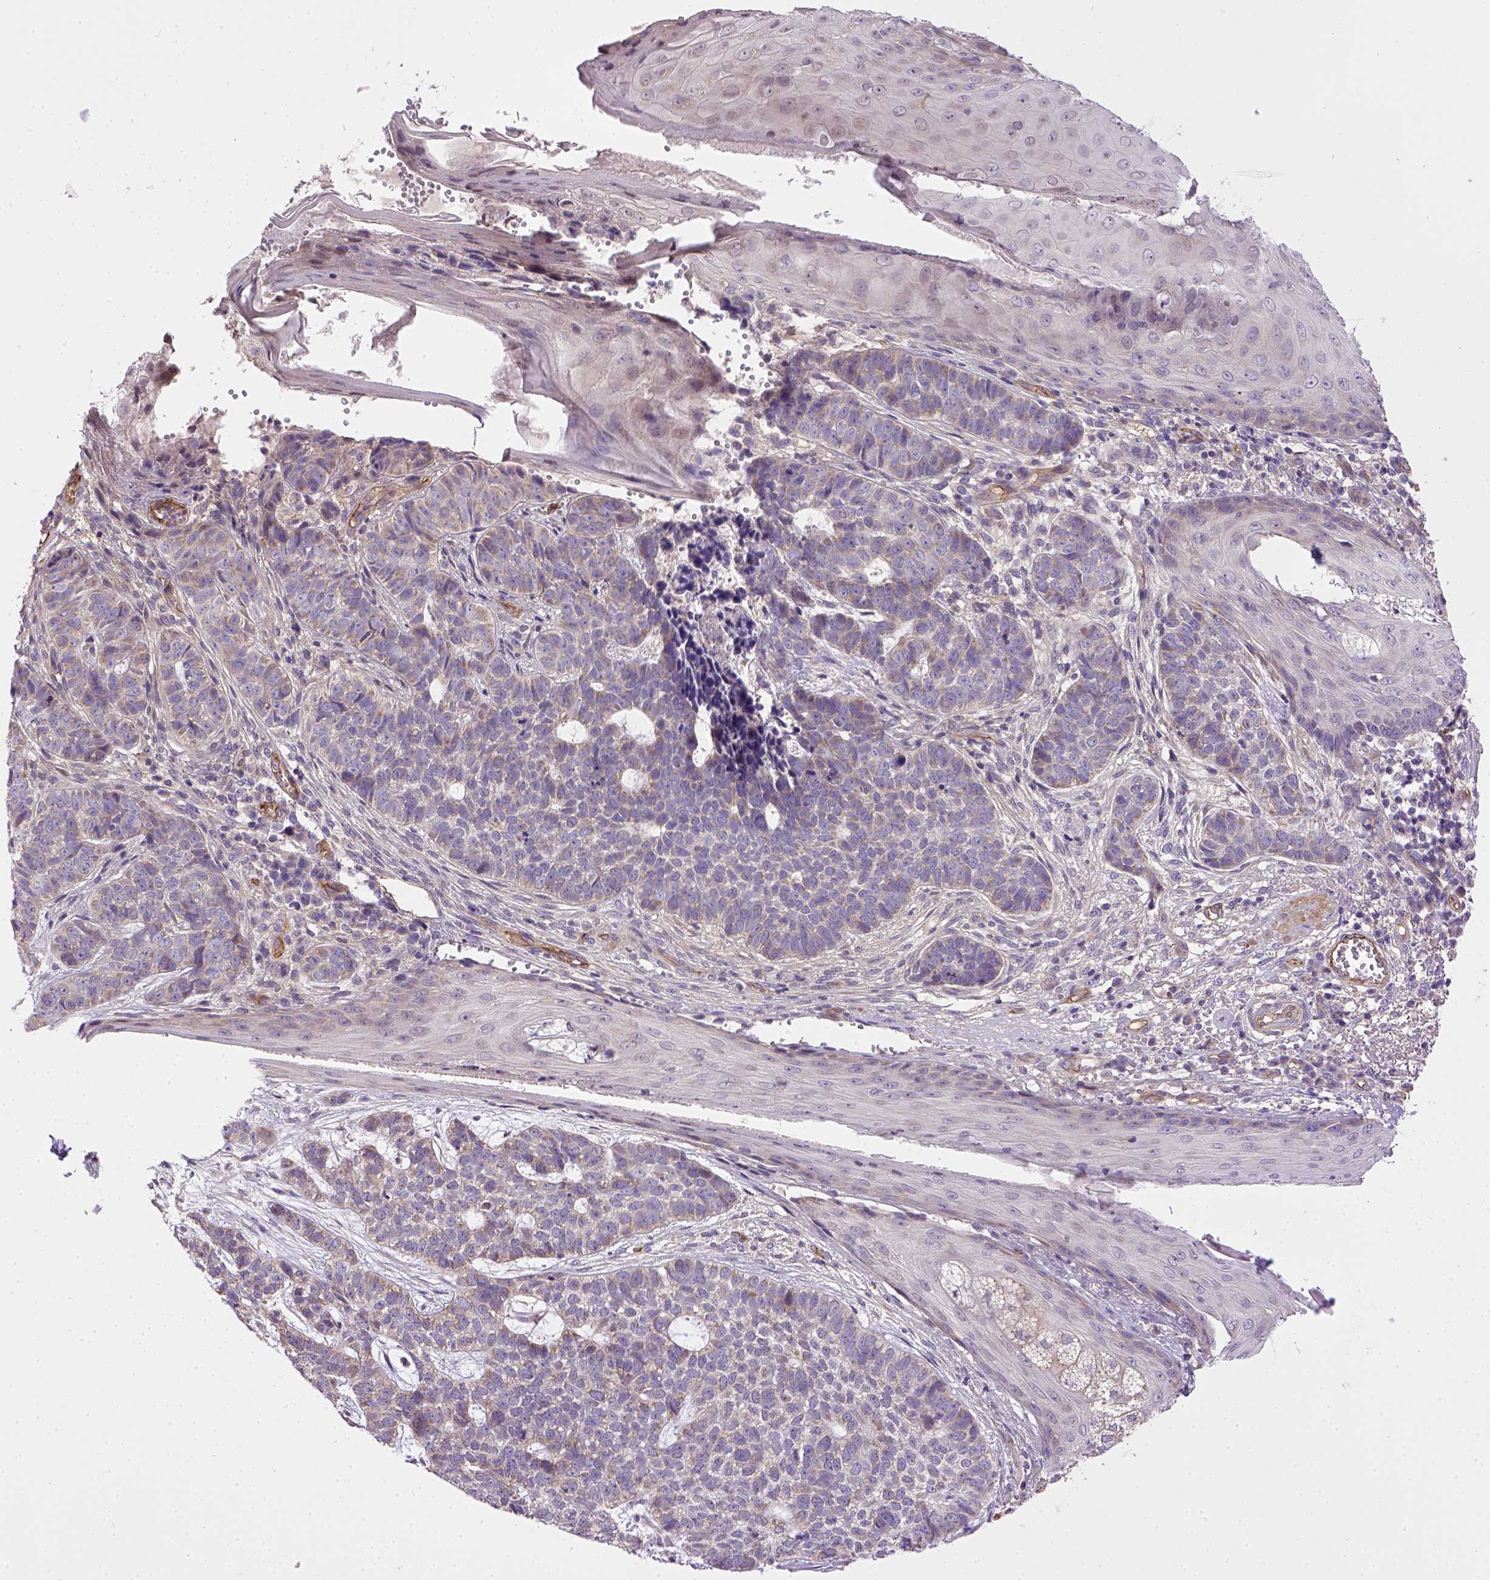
{"staining": {"intensity": "negative", "quantity": "none", "location": "none"}, "tissue": "skin cancer", "cell_type": "Tumor cells", "image_type": "cancer", "snomed": [{"axis": "morphology", "description": "Basal cell carcinoma"}, {"axis": "topography", "description": "Skin"}], "caption": "The image displays no staining of tumor cells in skin cancer. The staining was performed using DAB to visualize the protein expression in brown, while the nuclei were stained in blue with hematoxylin (Magnification: 20x).", "gene": "ENG", "patient": {"sex": "female", "age": 69}}